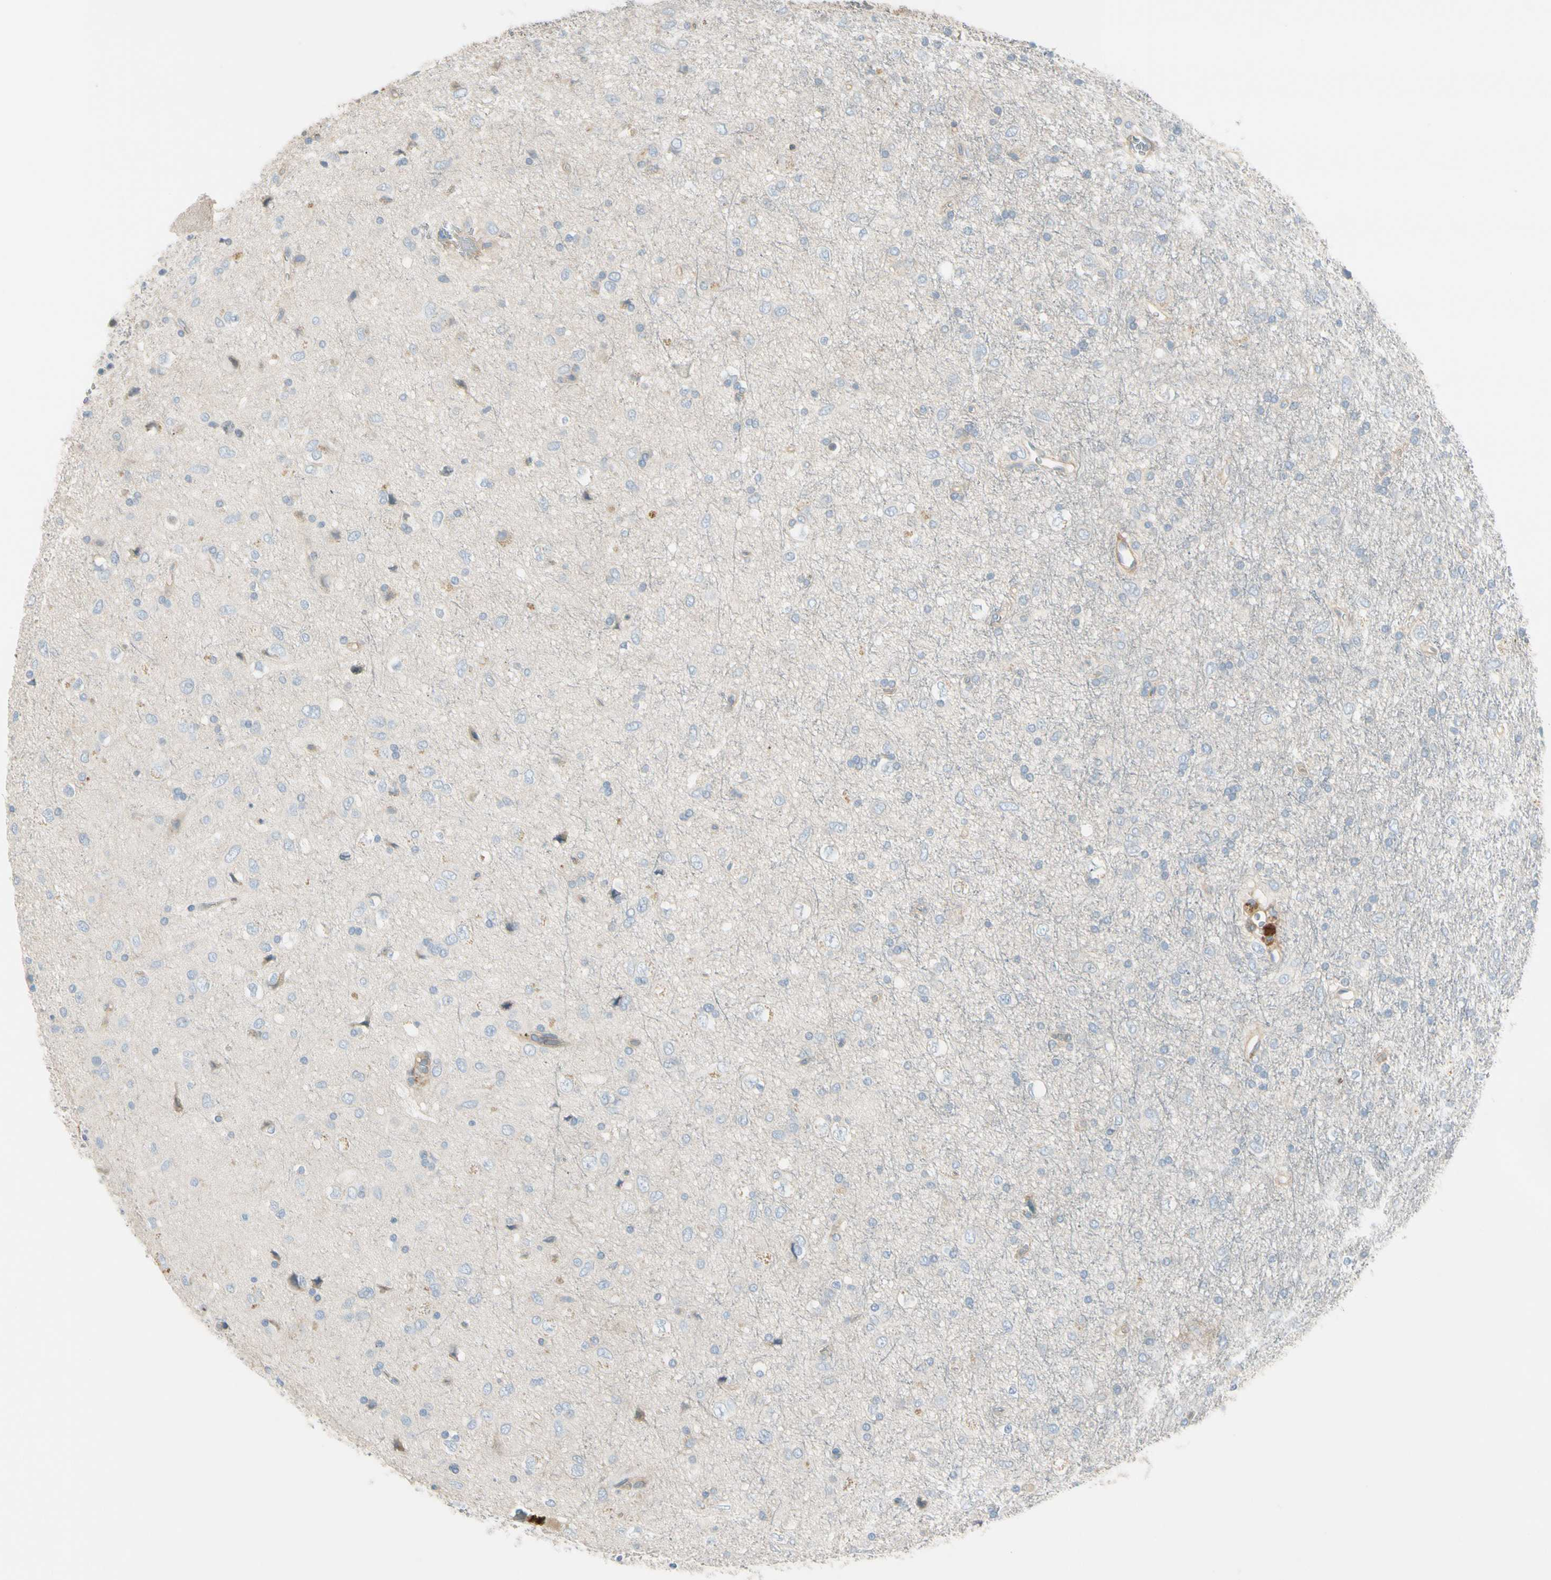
{"staining": {"intensity": "weak", "quantity": "<25%", "location": "cytoplasmic/membranous"}, "tissue": "glioma", "cell_type": "Tumor cells", "image_type": "cancer", "snomed": [{"axis": "morphology", "description": "Glioma, malignant, Low grade"}, {"axis": "topography", "description": "Brain"}], "caption": "Glioma was stained to show a protein in brown. There is no significant expression in tumor cells.", "gene": "ITGA3", "patient": {"sex": "male", "age": 77}}